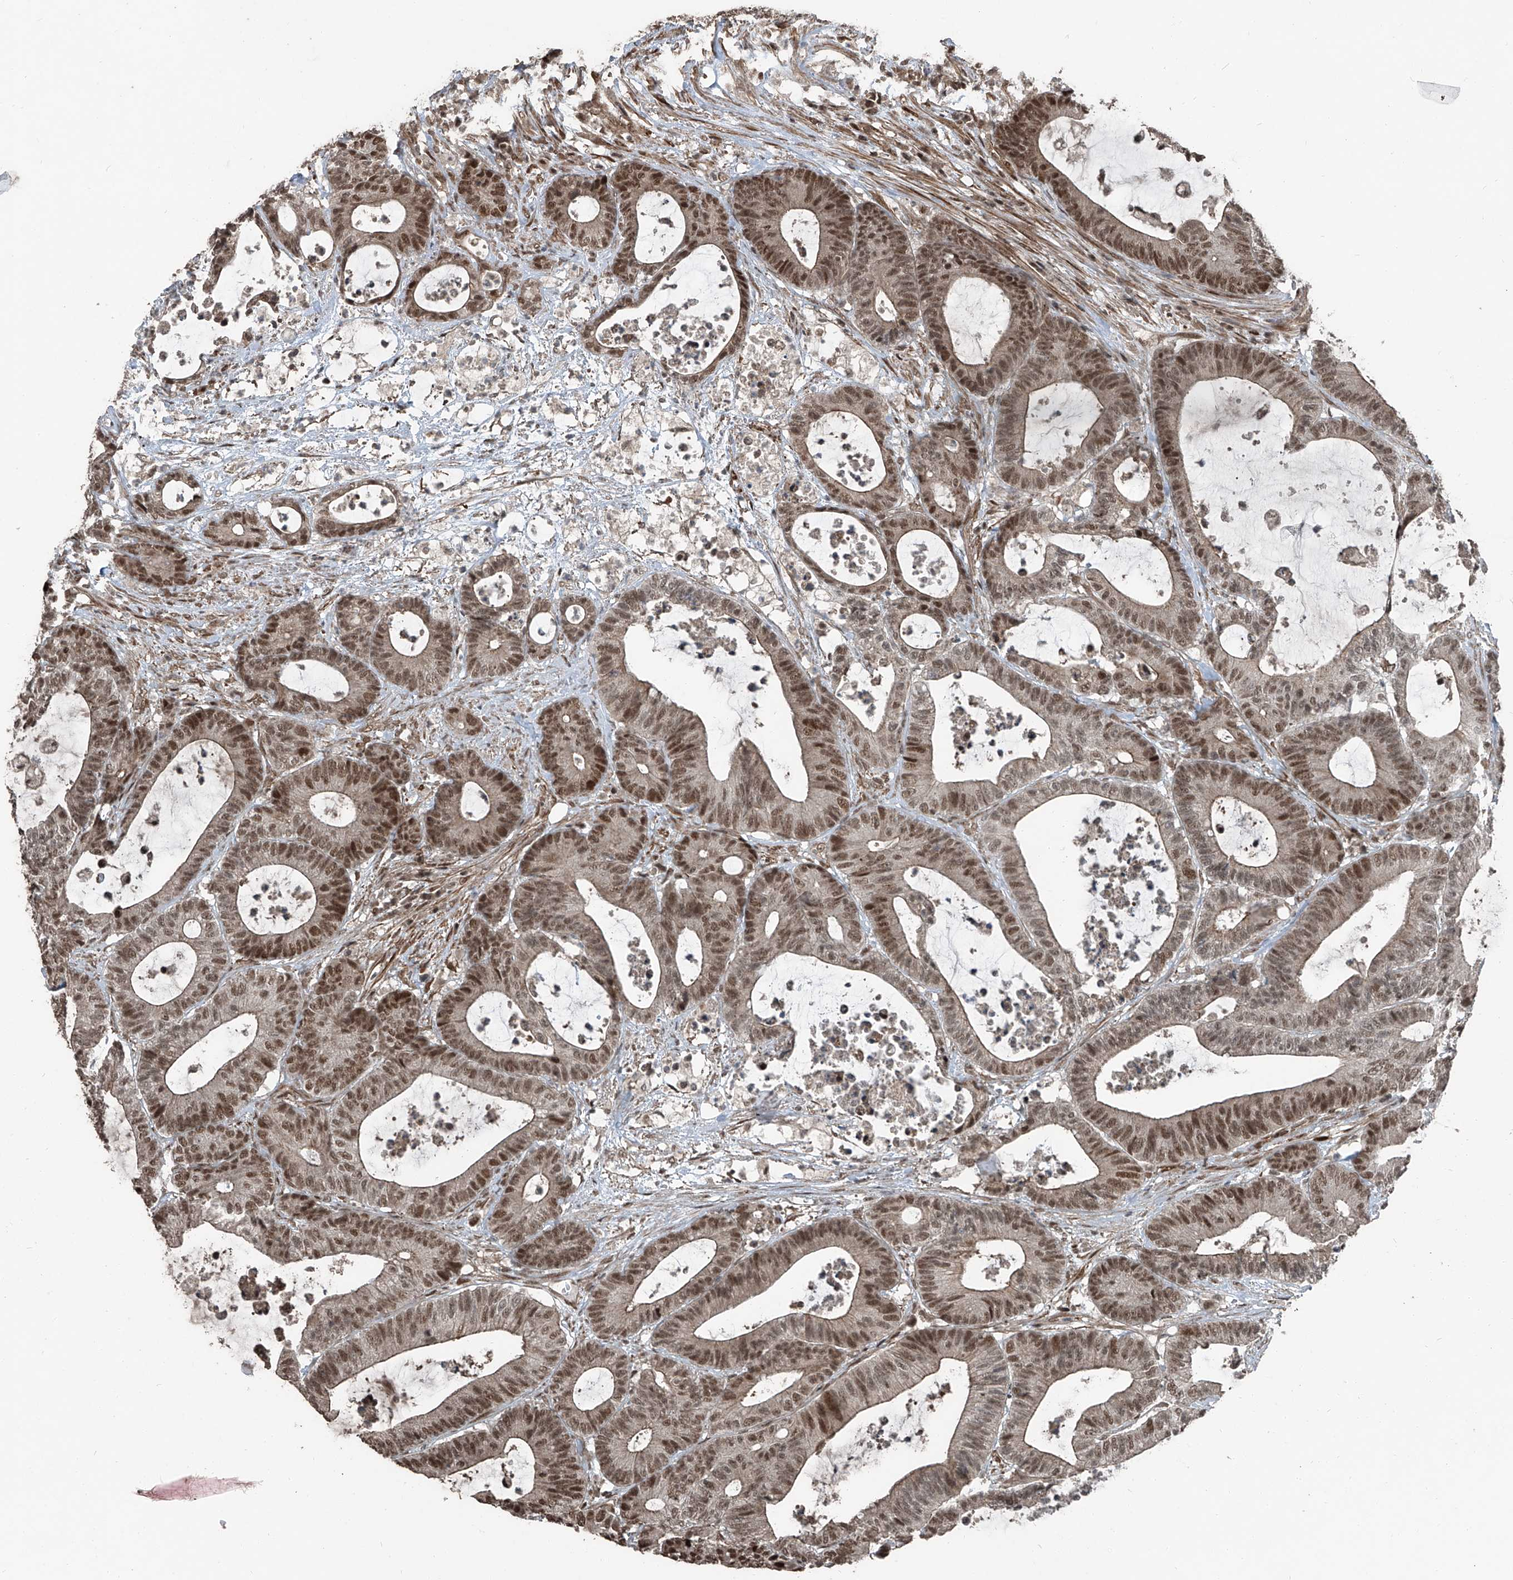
{"staining": {"intensity": "moderate", "quantity": ">75%", "location": "cytoplasmic/membranous,nuclear"}, "tissue": "colorectal cancer", "cell_type": "Tumor cells", "image_type": "cancer", "snomed": [{"axis": "morphology", "description": "Adenocarcinoma, NOS"}, {"axis": "topography", "description": "Colon"}], "caption": "This histopathology image shows immunohistochemistry staining of human adenocarcinoma (colorectal), with medium moderate cytoplasmic/membranous and nuclear expression in approximately >75% of tumor cells.", "gene": "ZNF570", "patient": {"sex": "female", "age": 84}}